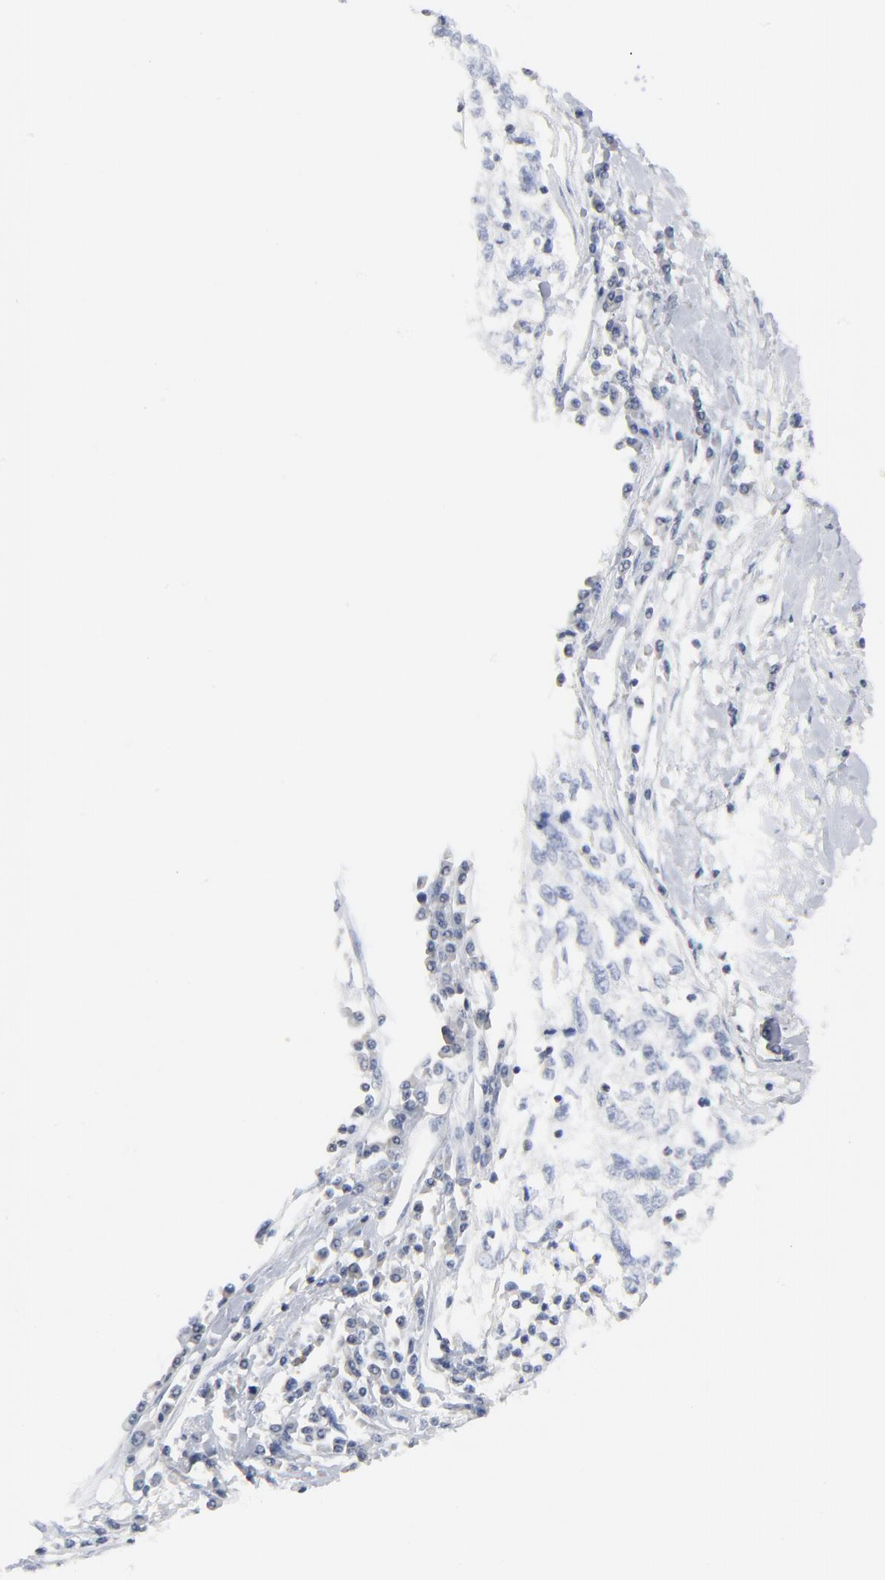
{"staining": {"intensity": "negative", "quantity": "none", "location": "none"}, "tissue": "cervical cancer", "cell_type": "Tumor cells", "image_type": "cancer", "snomed": [{"axis": "morphology", "description": "Normal tissue, NOS"}, {"axis": "morphology", "description": "Squamous cell carcinoma, NOS"}, {"axis": "topography", "description": "Cervix"}], "caption": "Photomicrograph shows no significant protein expression in tumor cells of cervical cancer. The staining is performed using DAB brown chromogen with nuclei counter-stained in using hematoxylin.", "gene": "PTK2B", "patient": {"sex": "female", "age": 45}}